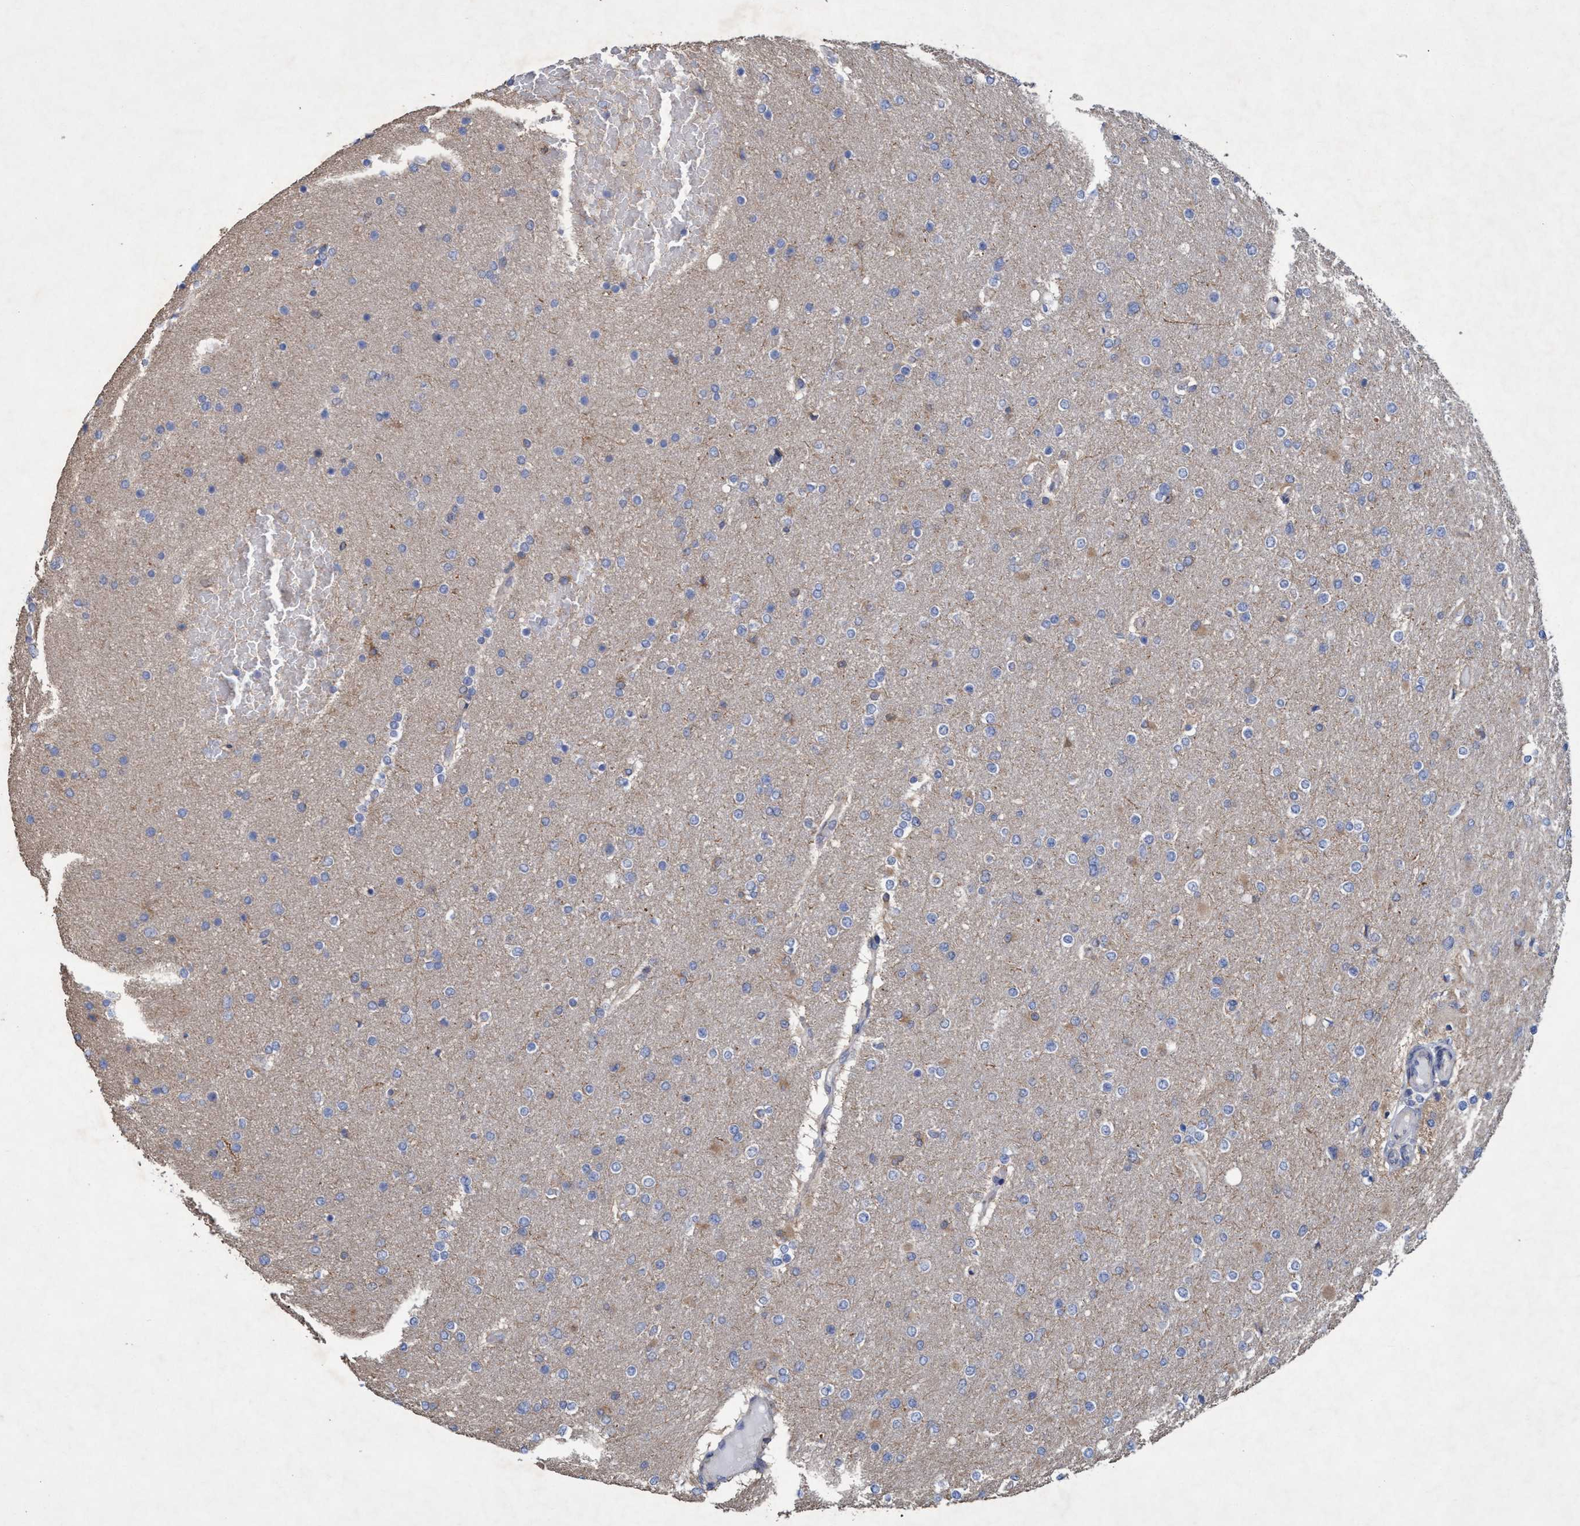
{"staining": {"intensity": "weak", "quantity": "<25%", "location": "cytoplasmic/membranous"}, "tissue": "glioma", "cell_type": "Tumor cells", "image_type": "cancer", "snomed": [{"axis": "morphology", "description": "Glioma, malignant, High grade"}, {"axis": "topography", "description": "Cerebral cortex"}], "caption": "The IHC histopathology image has no significant staining in tumor cells of high-grade glioma (malignant) tissue. (DAB (3,3'-diaminobenzidine) immunohistochemistry (IHC), high magnification).", "gene": "BICD2", "patient": {"sex": "female", "age": 36}}